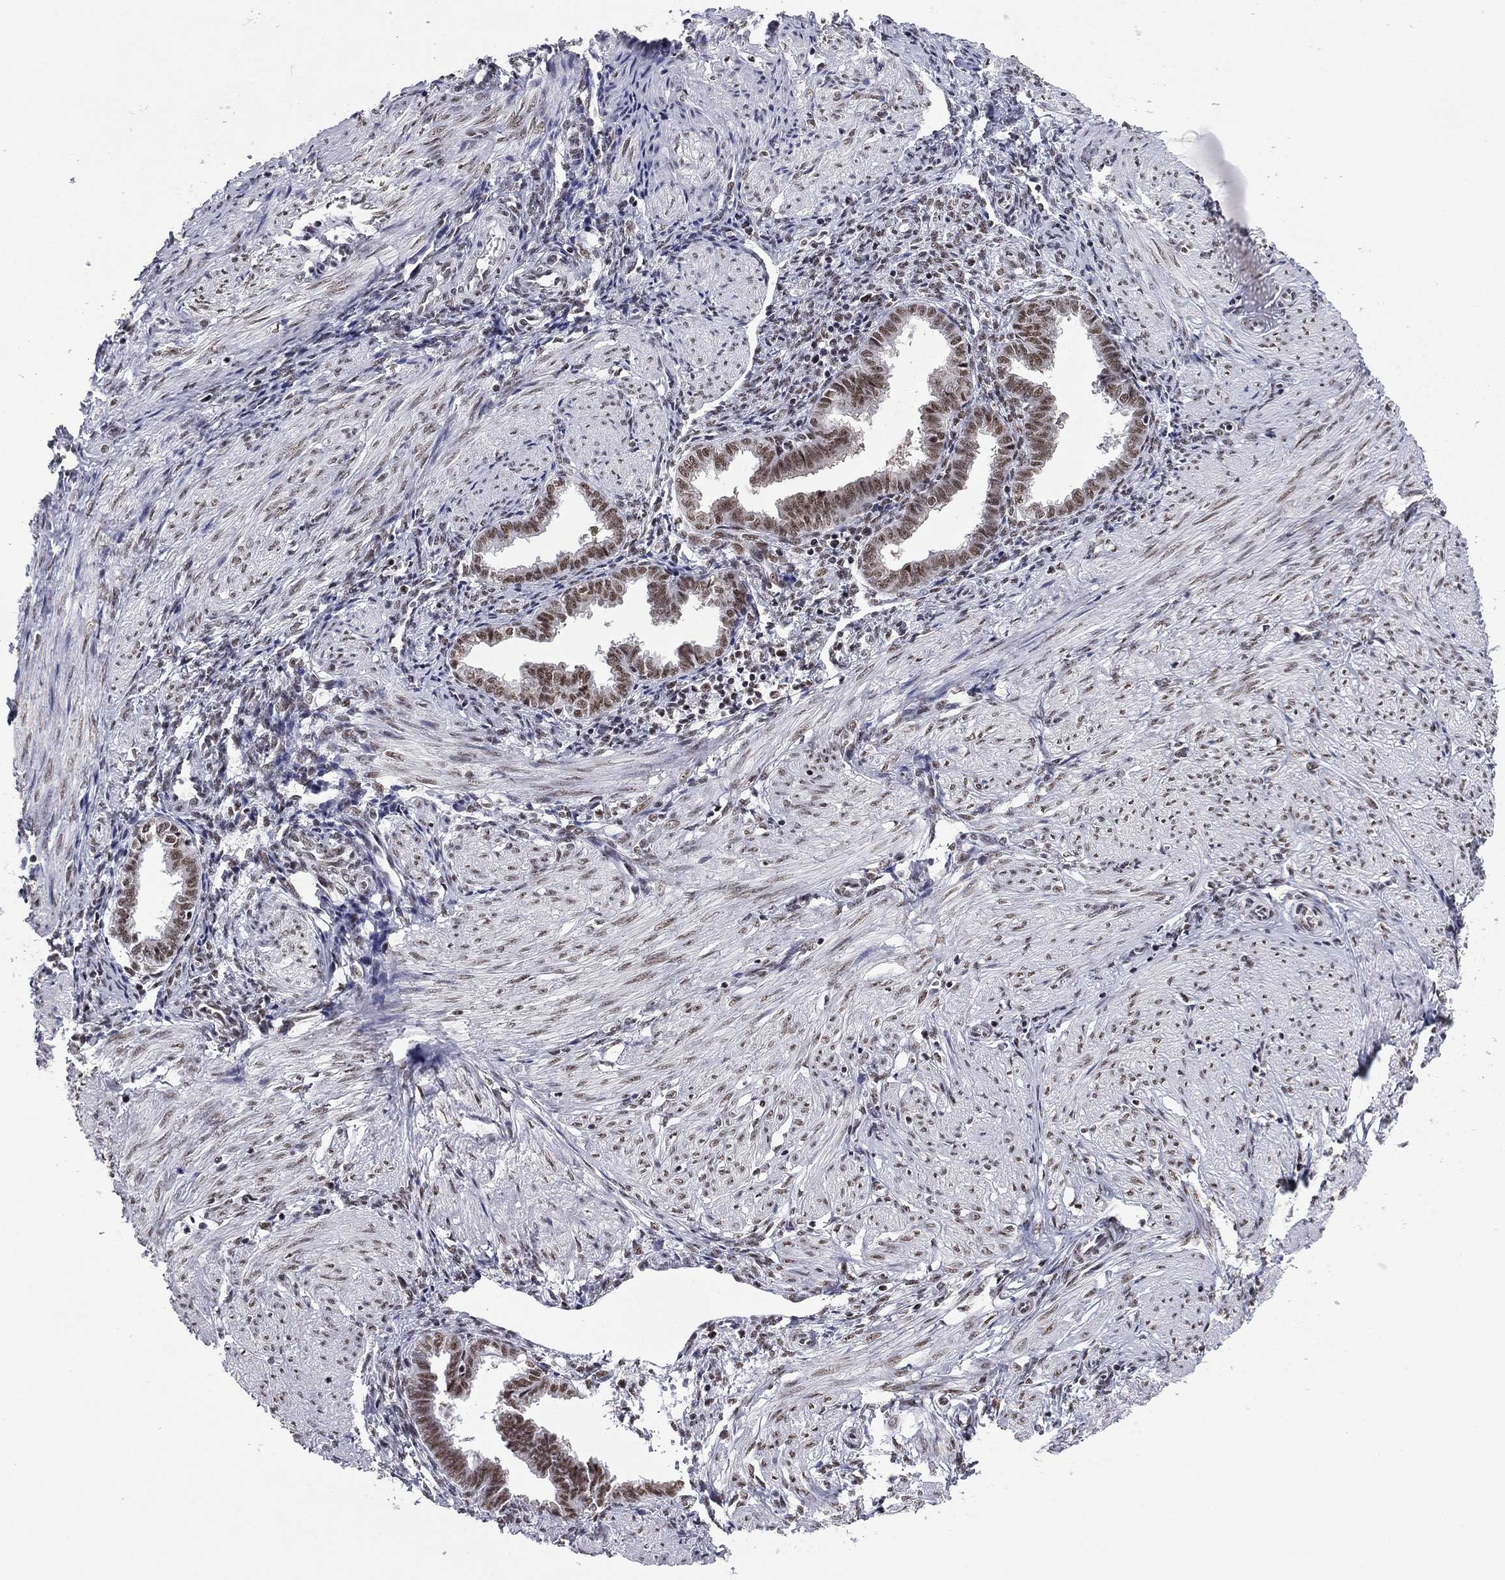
{"staining": {"intensity": "moderate", "quantity": "25%-75%", "location": "nuclear"}, "tissue": "endometrium", "cell_type": "Cells in endometrial stroma", "image_type": "normal", "snomed": [{"axis": "morphology", "description": "Normal tissue, NOS"}, {"axis": "topography", "description": "Endometrium"}], "caption": "Endometrium stained with DAB (3,3'-diaminobenzidine) IHC shows medium levels of moderate nuclear expression in about 25%-75% of cells in endometrial stroma.", "gene": "ETV5", "patient": {"sex": "female", "age": 37}}